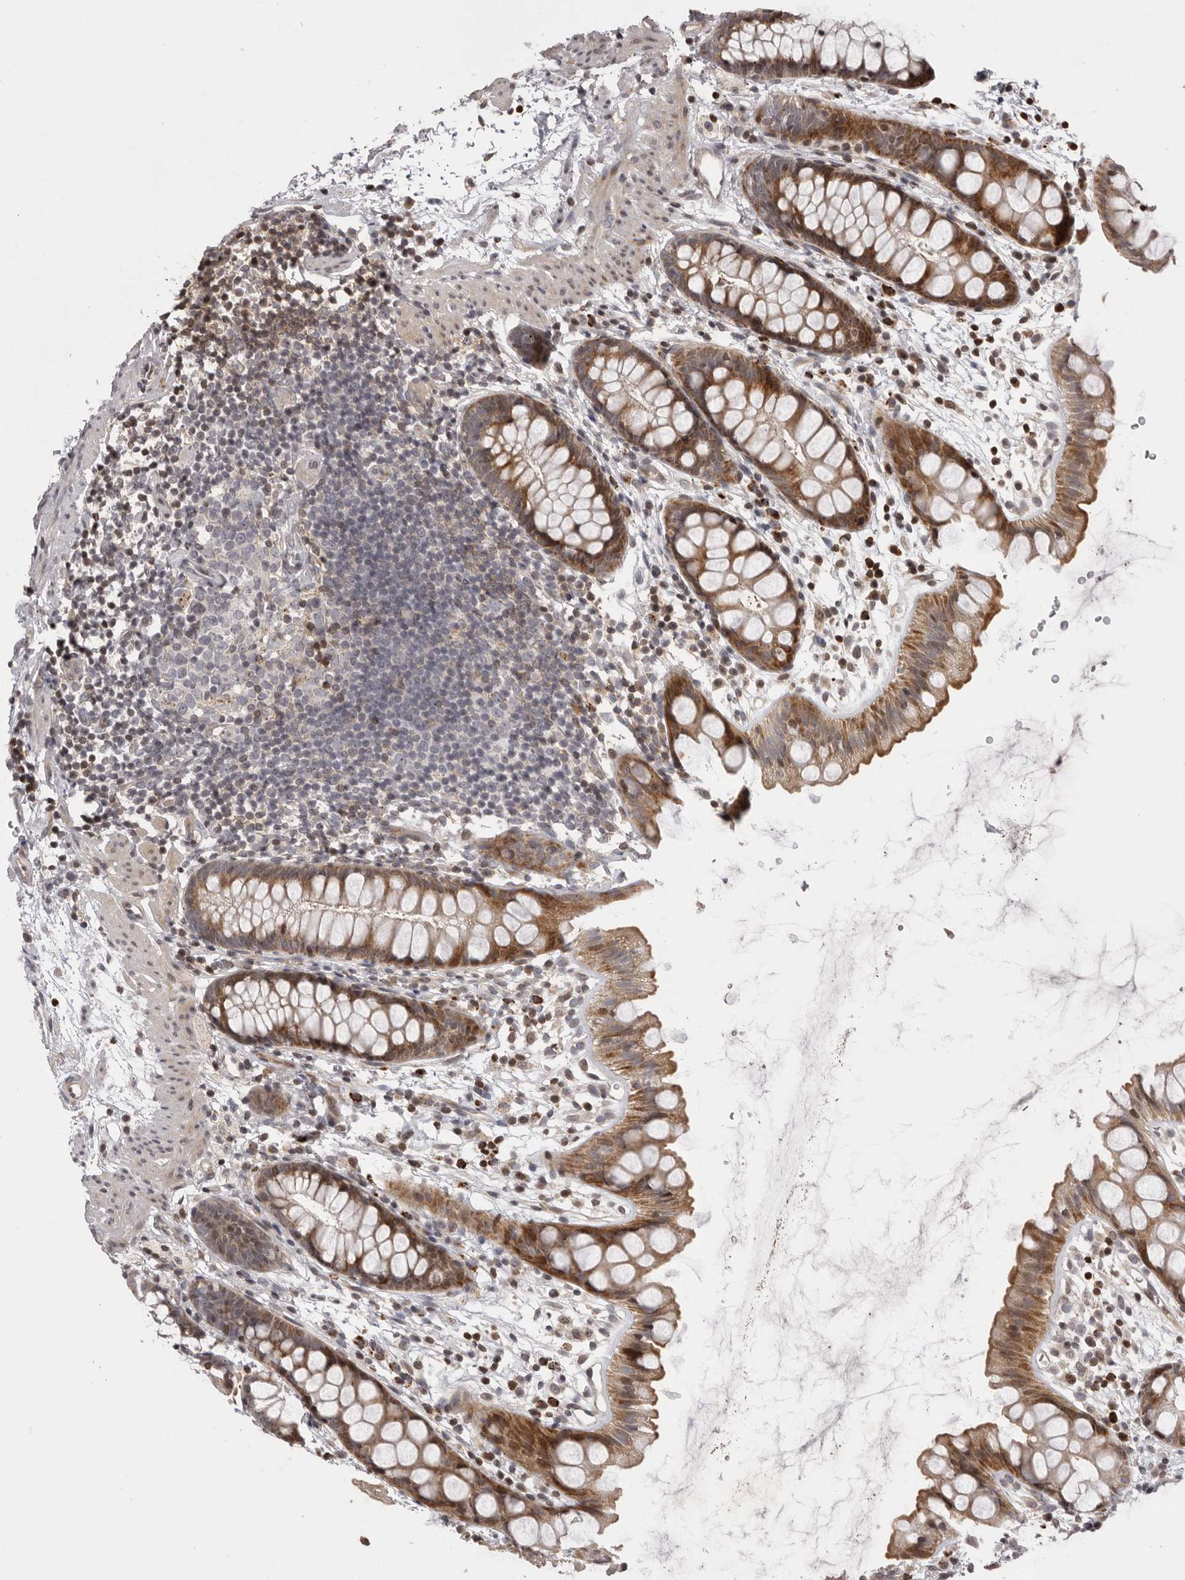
{"staining": {"intensity": "strong", "quantity": ">75%", "location": "cytoplasmic/membranous,nuclear"}, "tissue": "rectum", "cell_type": "Glandular cells", "image_type": "normal", "snomed": [{"axis": "morphology", "description": "Normal tissue, NOS"}, {"axis": "topography", "description": "Rectum"}], "caption": "The histopathology image shows staining of normal rectum, revealing strong cytoplasmic/membranous,nuclear protein positivity (brown color) within glandular cells. (DAB = brown stain, brightfield microscopy at high magnification).", "gene": "AZIN1", "patient": {"sex": "female", "age": 65}}